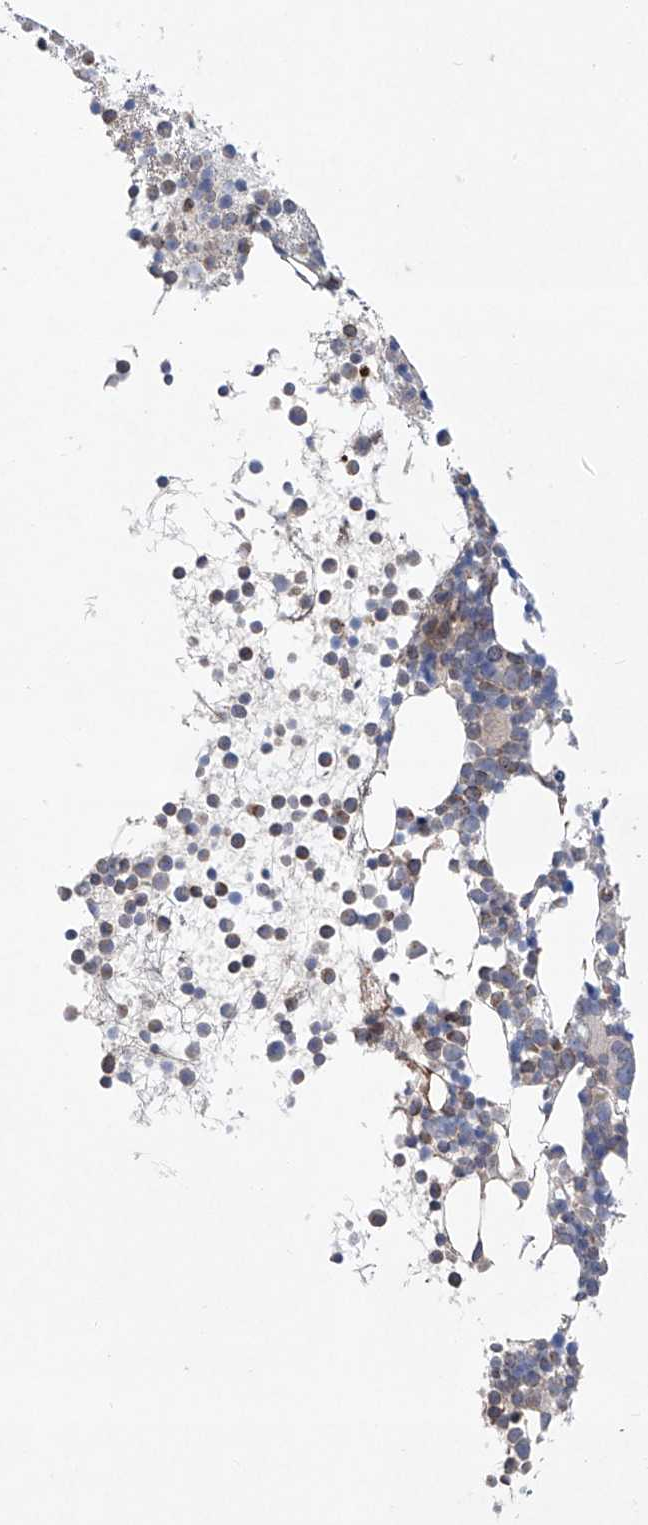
{"staining": {"intensity": "moderate", "quantity": "<25%", "location": "cytoplasmic/membranous"}, "tissue": "bone marrow", "cell_type": "Hematopoietic cells", "image_type": "normal", "snomed": [{"axis": "morphology", "description": "Normal tissue, NOS"}, {"axis": "topography", "description": "Bone marrow"}], "caption": "DAB (3,3'-diaminobenzidine) immunohistochemical staining of normal bone marrow demonstrates moderate cytoplasmic/membranous protein staining in about <25% of hematopoietic cells. (Brightfield microscopy of DAB IHC at high magnification).", "gene": "KLC4", "patient": {"sex": "female", "age": 57}}